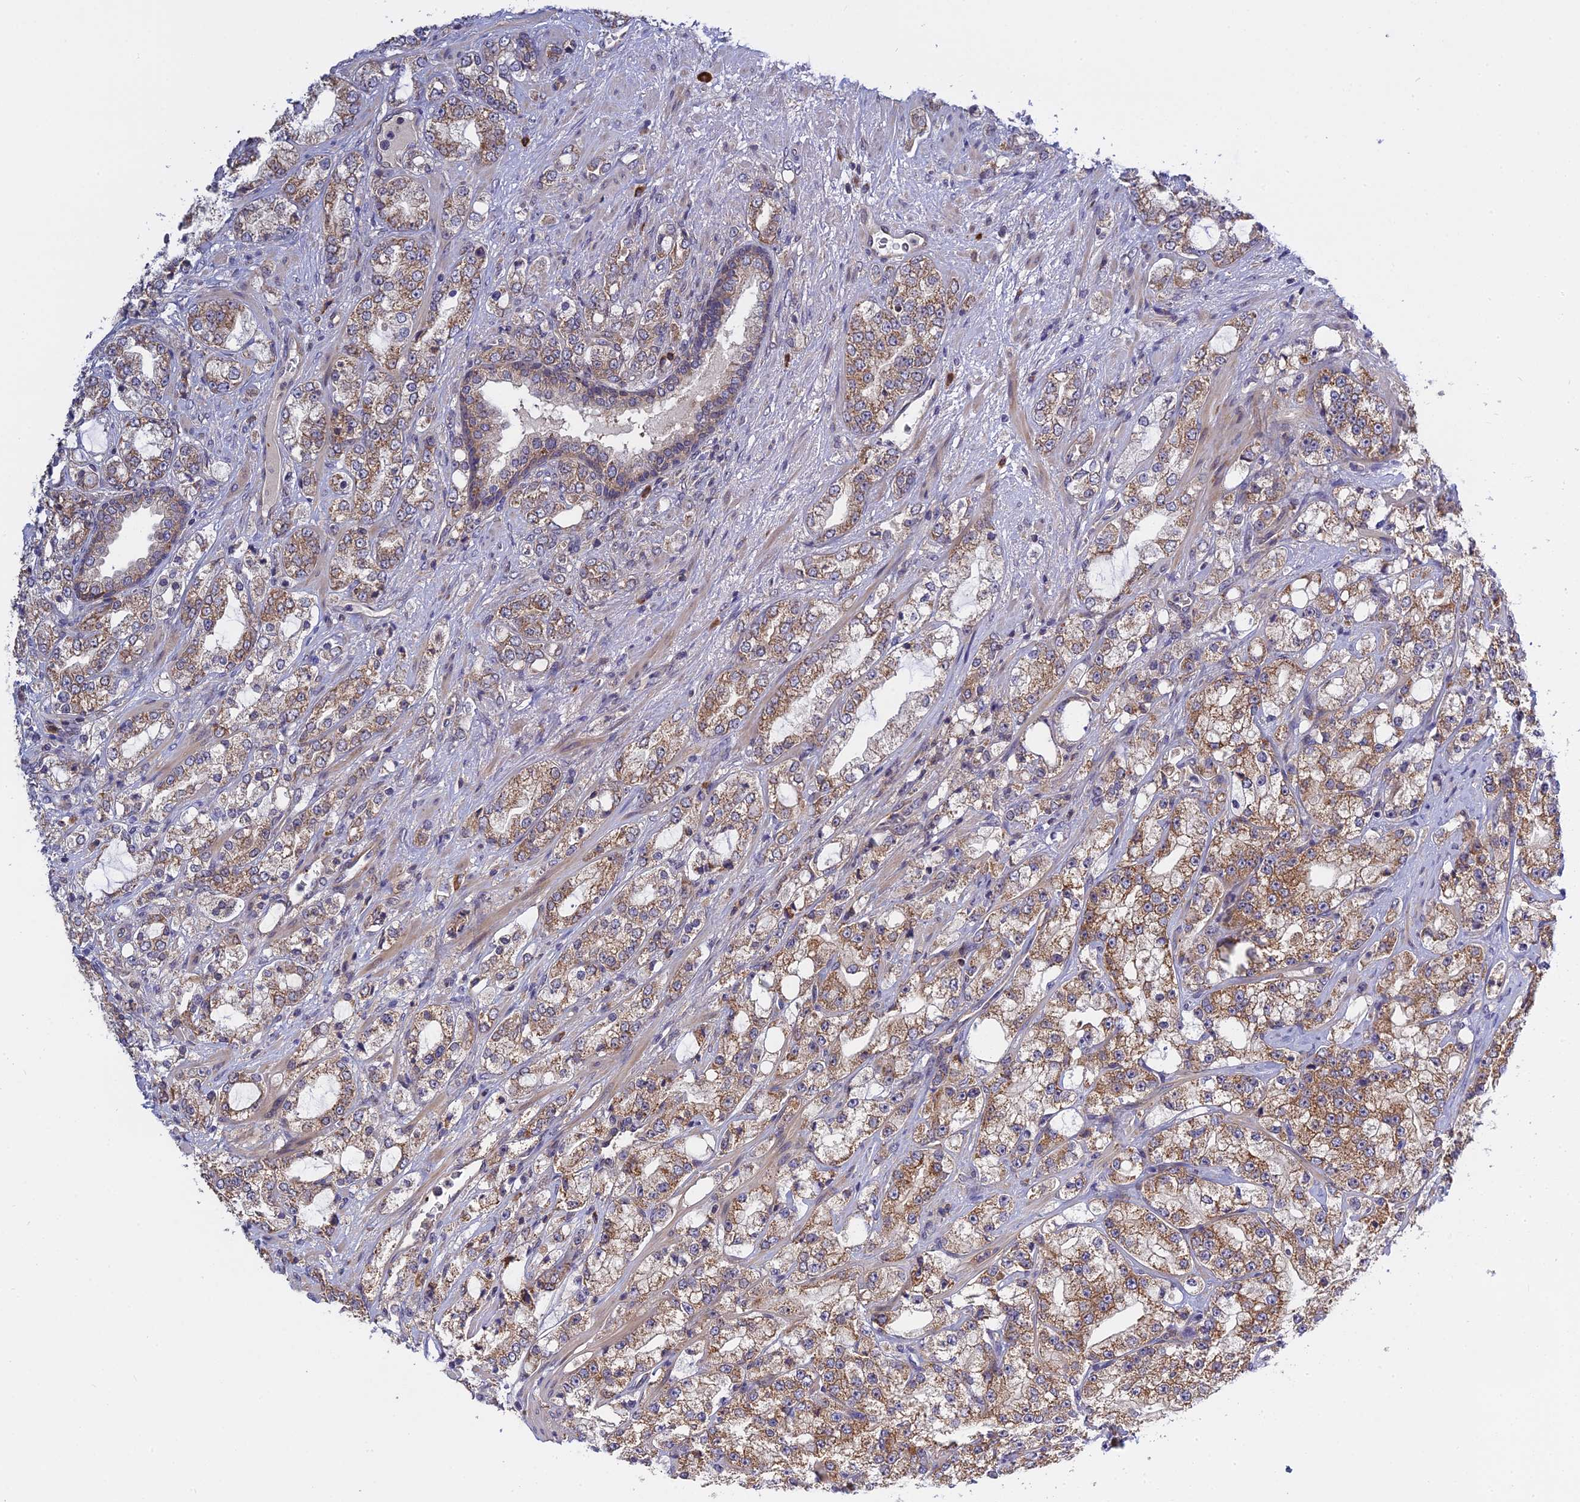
{"staining": {"intensity": "moderate", "quantity": ">75%", "location": "cytoplasmic/membranous"}, "tissue": "prostate cancer", "cell_type": "Tumor cells", "image_type": "cancer", "snomed": [{"axis": "morphology", "description": "Adenocarcinoma, High grade"}, {"axis": "topography", "description": "Prostate"}], "caption": "Prostate cancer (adenocarcinoma (high-grade)) stained with DAB (3,3'-diaminobenzidine) immunohistochemistry shows medium levels of moderate cytoplasmic/membranous expression in about >75% of tumor cells. (Brightfield microscopy of DAB IHC at high magnification).", "gene": "IL21R", "patient": {"sex": "male", "age": 64}}